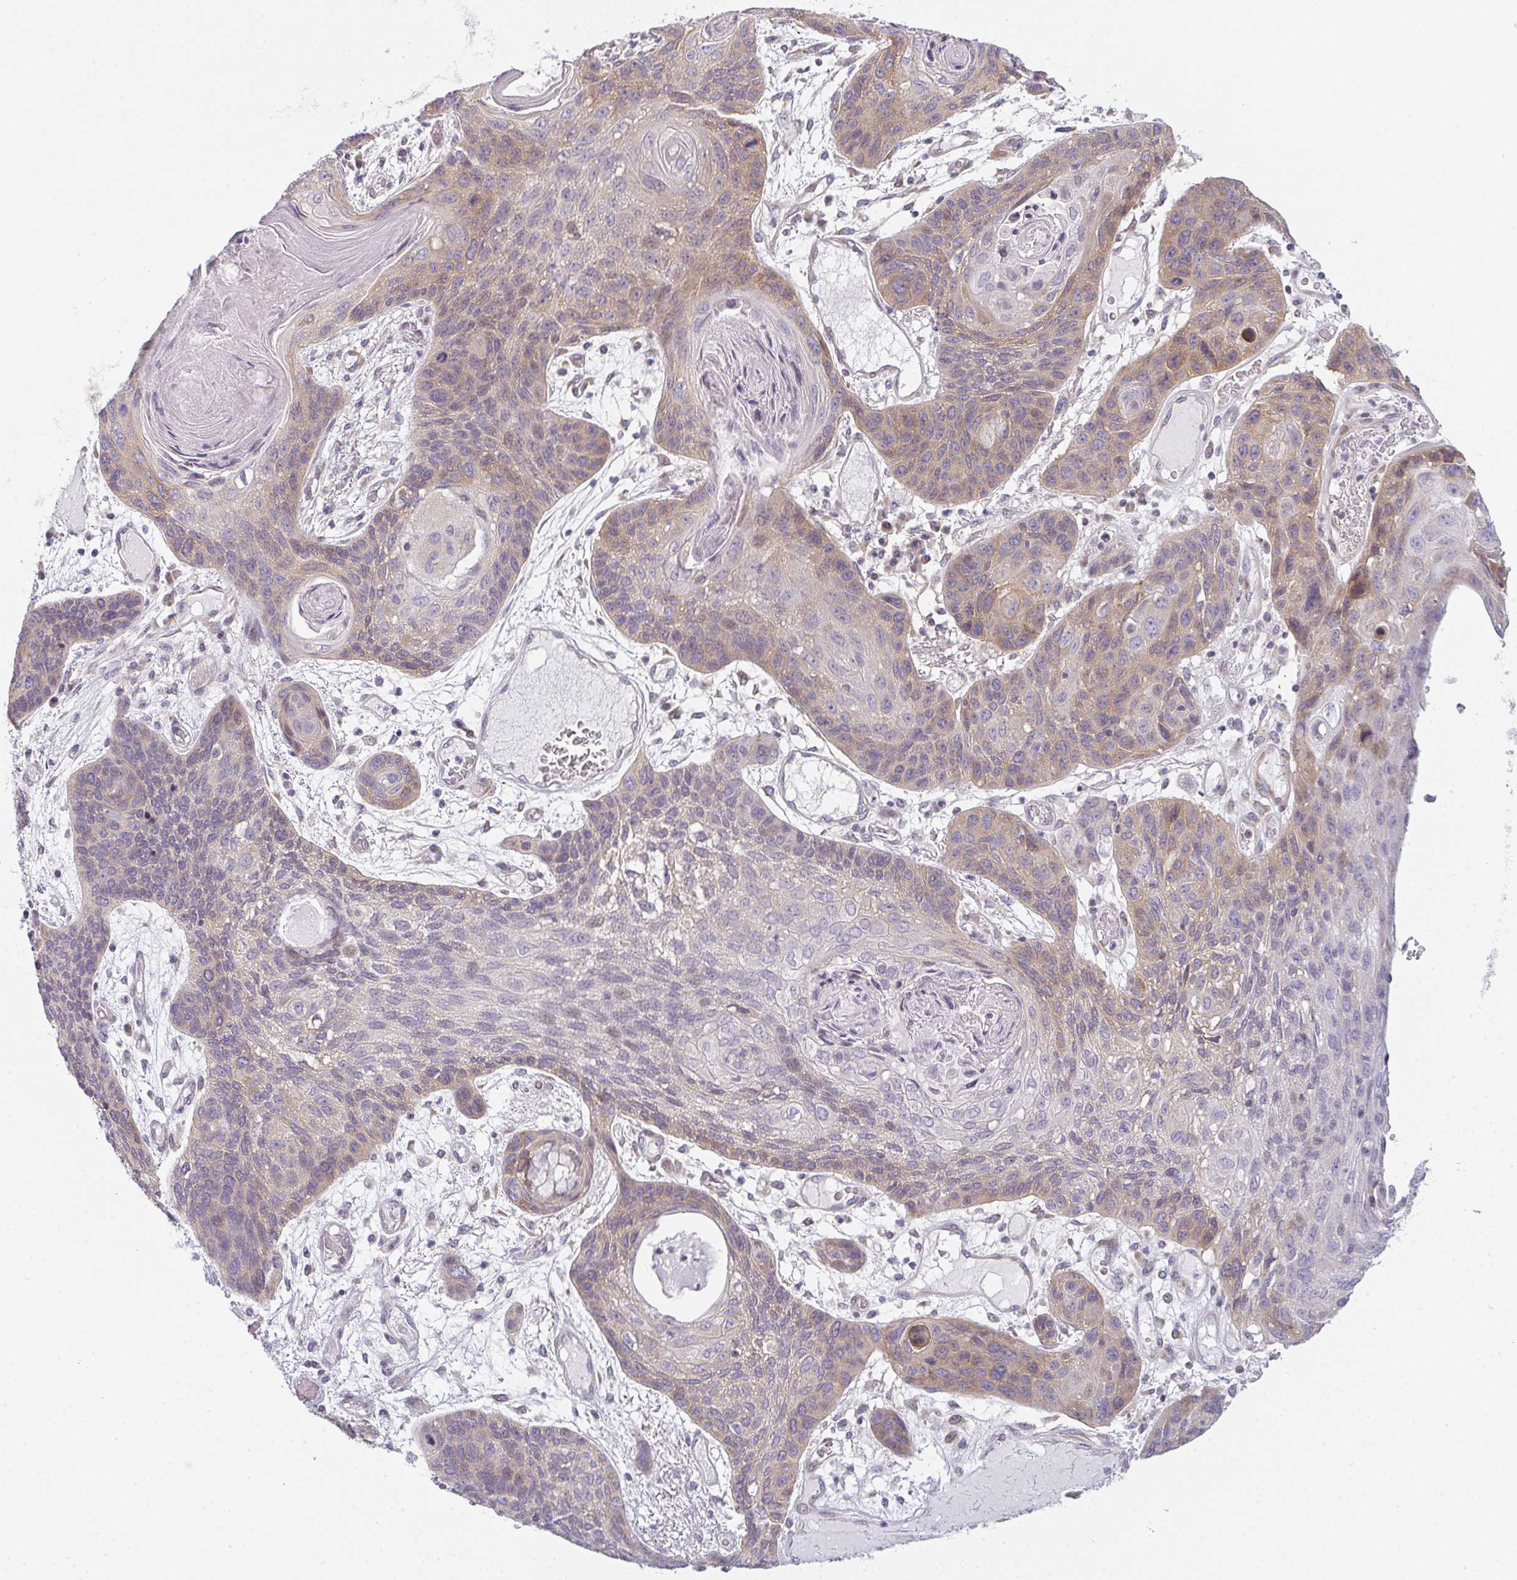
{"staining": {"intensity": "weak", "quantity": "25%-75%", "location": "cytoplasmic/membranous"}, "tissue": "lung cancer", "cell_type": "Tumor cells", "image_type": "cancer", "snomed": [{"axis": "morphology", "description": "Squamous cell carcinoma, NOS"}, {"axis": "morphology", "description": "Squamous cell carcinoma, metastatic, NOS"}, {"axis": "topography", "description": "Lymph node"}, {"axis": "topography", "description": "Lung"}], "caption": "Immunohistochemical staining of lung cancer displays low levels of weak cytoplasmic/membranous staining in about 25%-75% of tumor cells.", "gene": "TMEM237", "patient": {"sex": "male", "age": 41}}